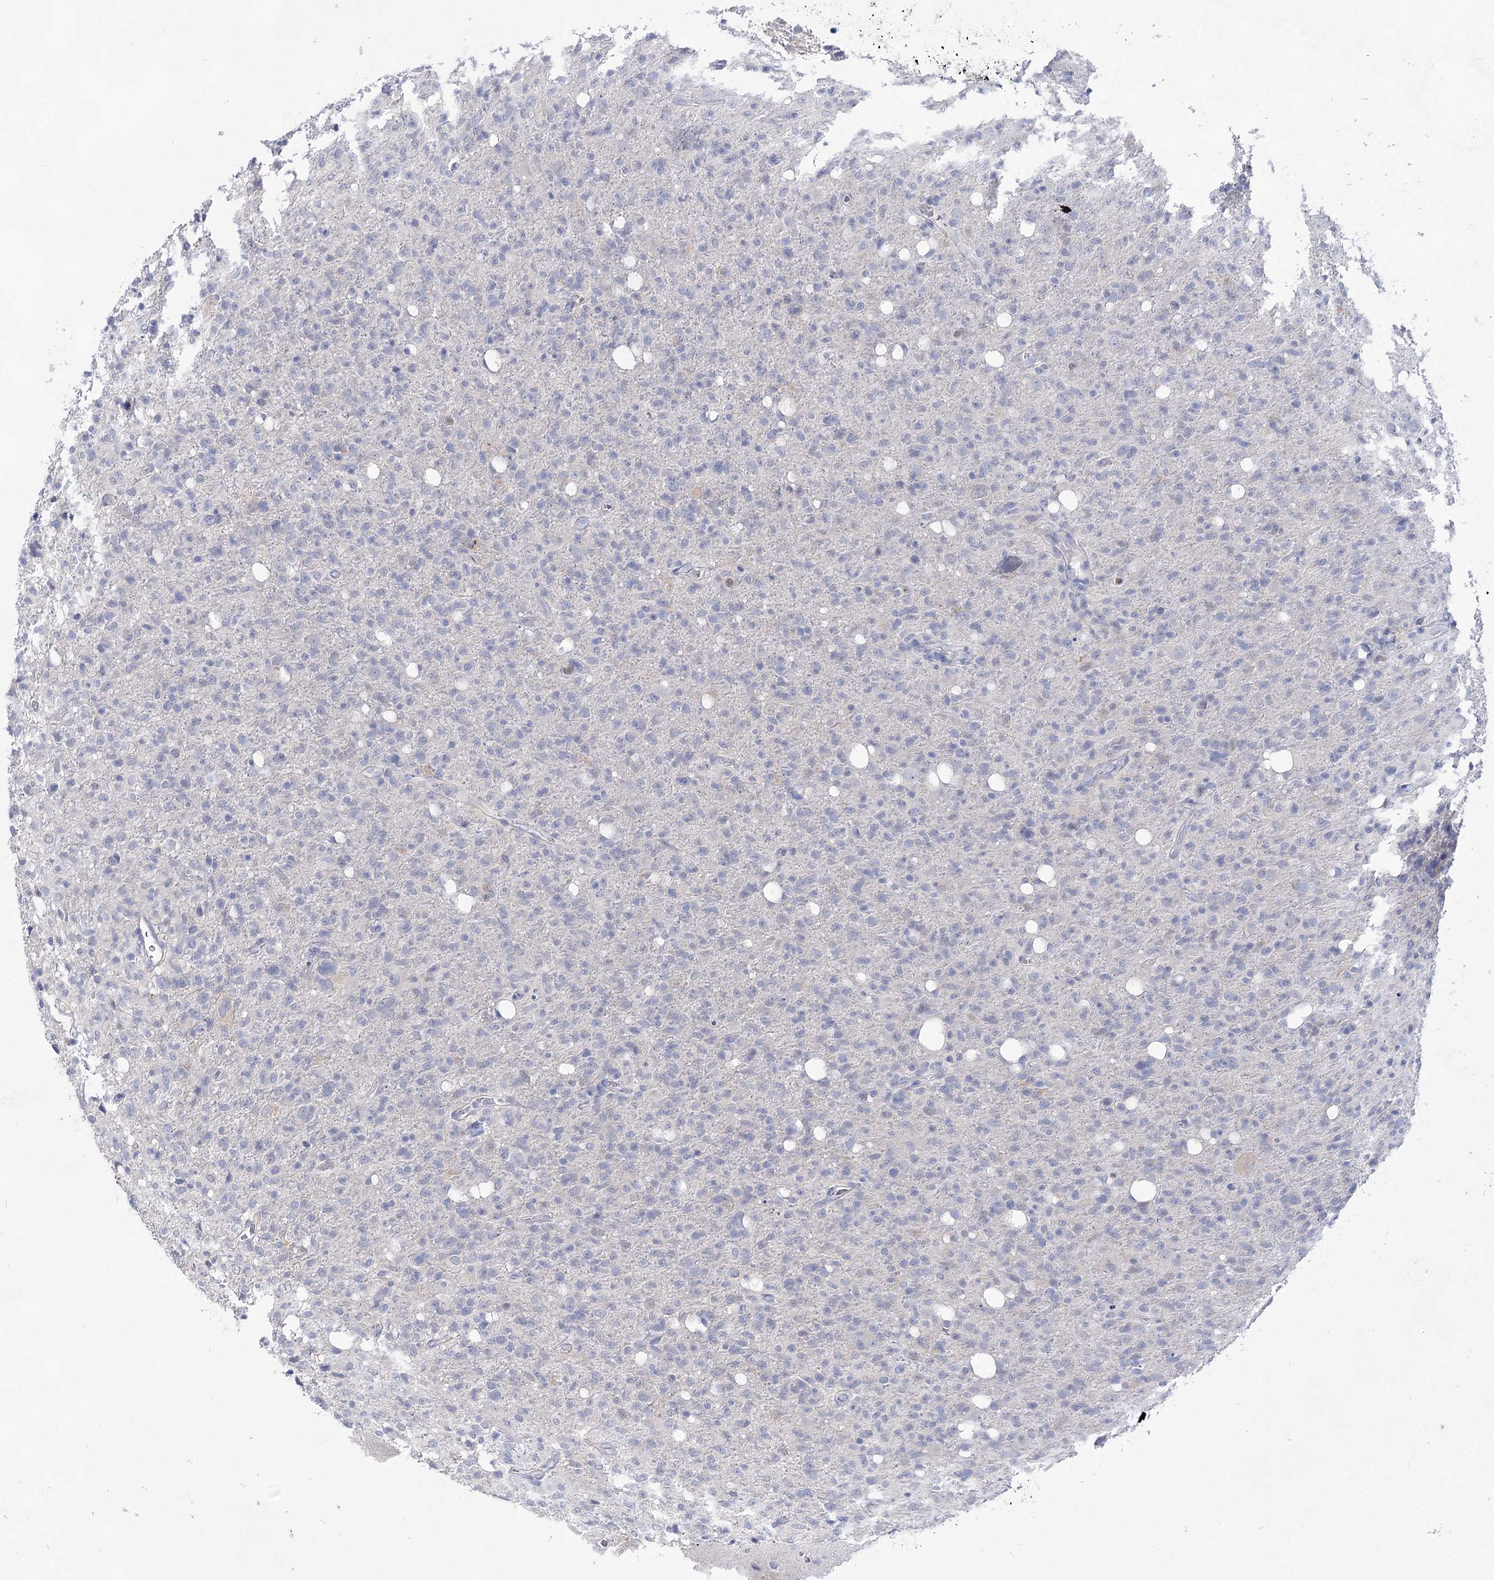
{"staining": {"intensity": "negative", "quantity": "none", "location": "none"}, "tissue": "glioma", "cell_type": "Tumor cells", "image_type": "cancer", "snomed": [{"axis": "morphology", "description": "Glioma, malignant, High grade"}, {"axis": "topography", "description": "Brain"}], "caption": "Immunohistochemistry image of neoplastic tissue: glioma stained with DAB shows no significant protein expression in tumor cells. (IHC, brightfield microscopy, high magnification).", "gene": "UGDH", "patient": {"sex": "female", "age": 57}}